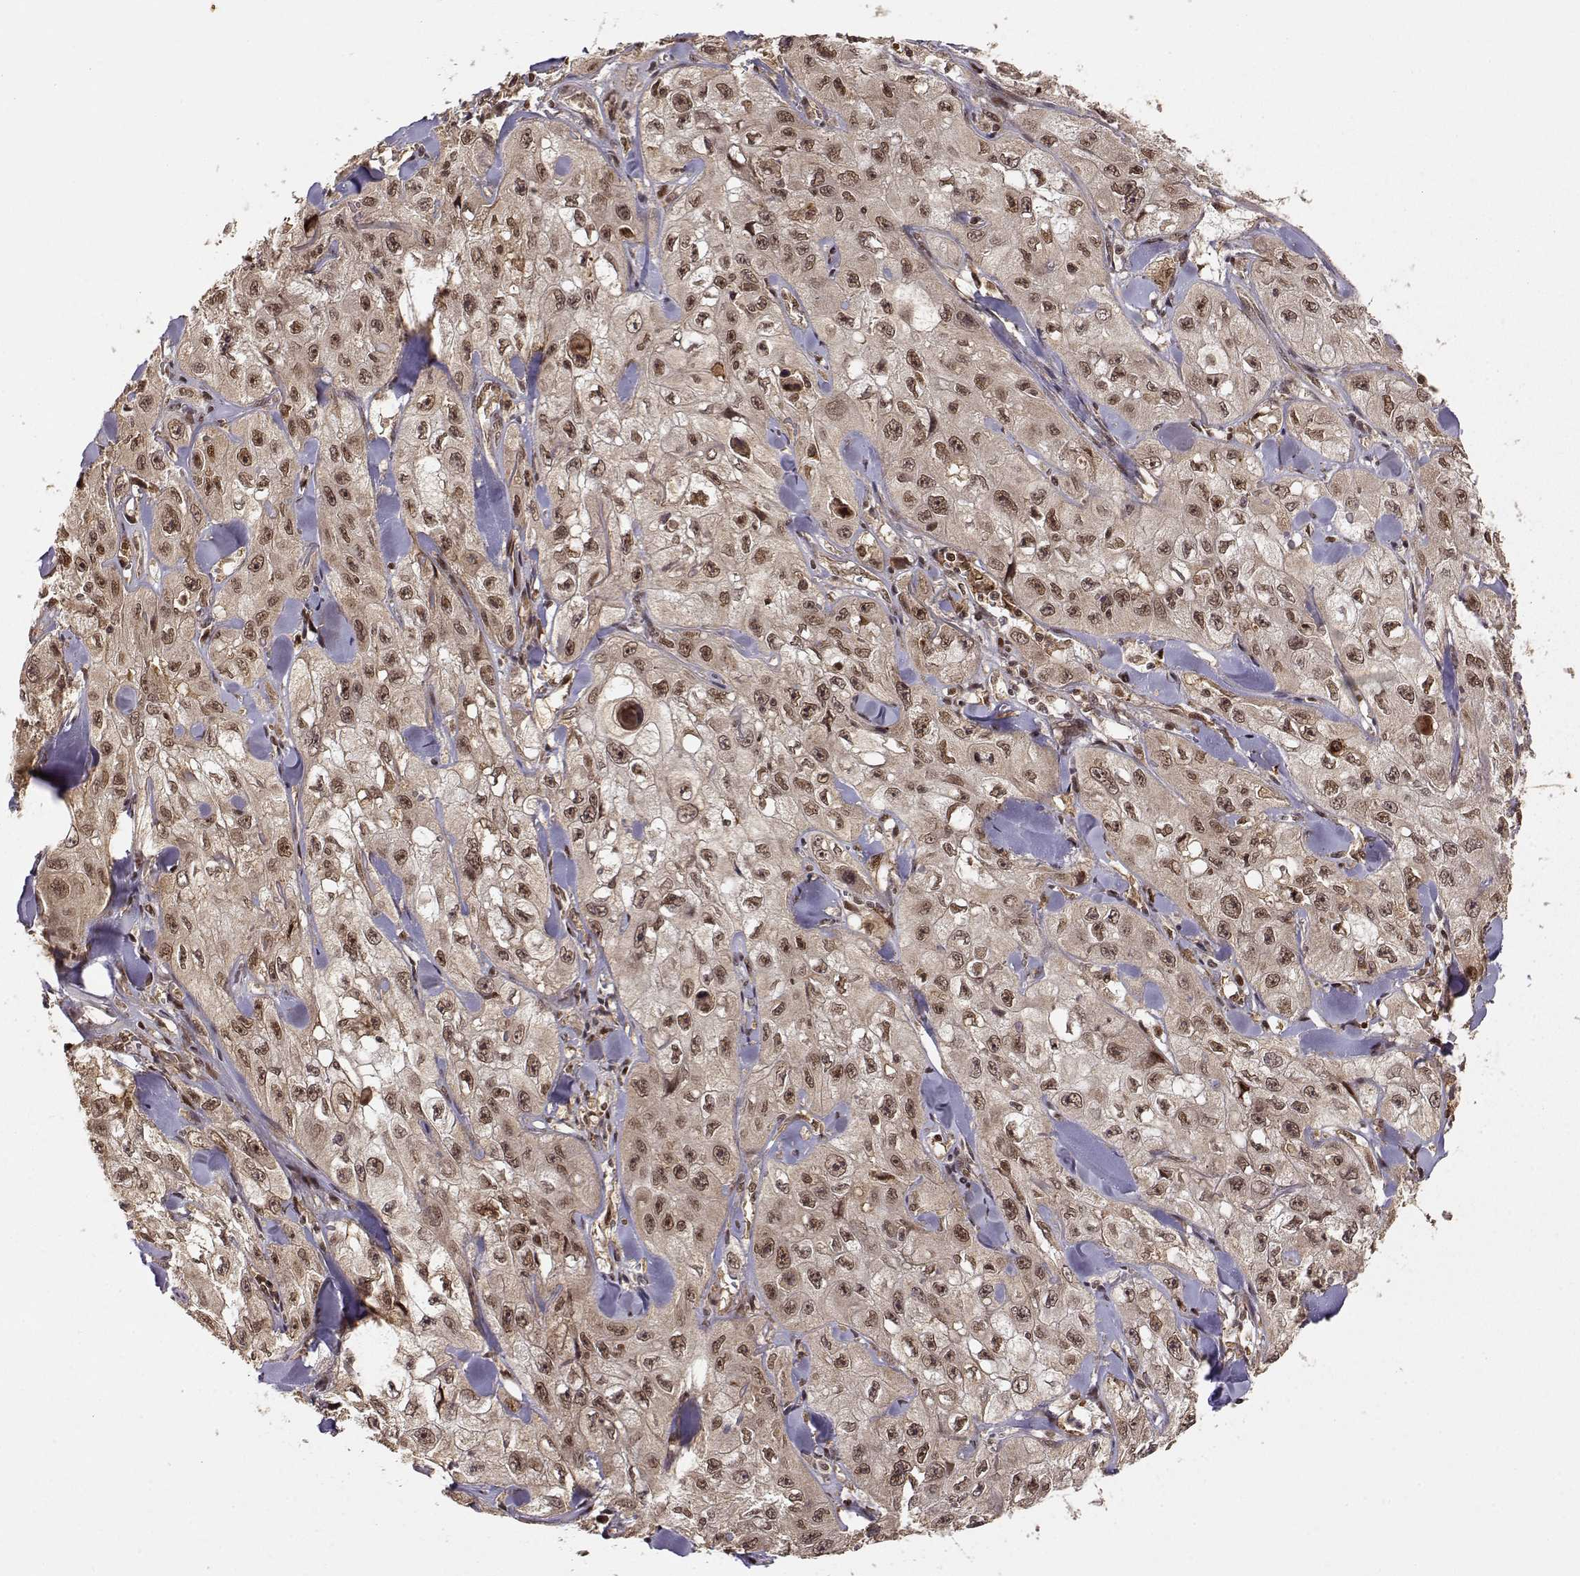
{"staining": {"intensity": "moderate", "quantity": ">75%", "location": "cytoplasmic/membranous,nuclear"}, "tissue": "skin cancer", "cell_type": "Tumor cells", "image_type": "cancer", "snomed": [{"axis": "morphology", "description": "Squamous cell carcinoma, NOS"}, {"axis": "topography", "description": "Skin"}, {"axis": "topography", "description": "Subcutis"}], "caption": "Protein expression analysis of squamous cell carcinoma (skin) reveals moderate cytoplasmic/membranous and nuclear staining in about >75% of tumor cells.", "gene": "MAEA", "patient": {"sex": "male", "age": 73}}